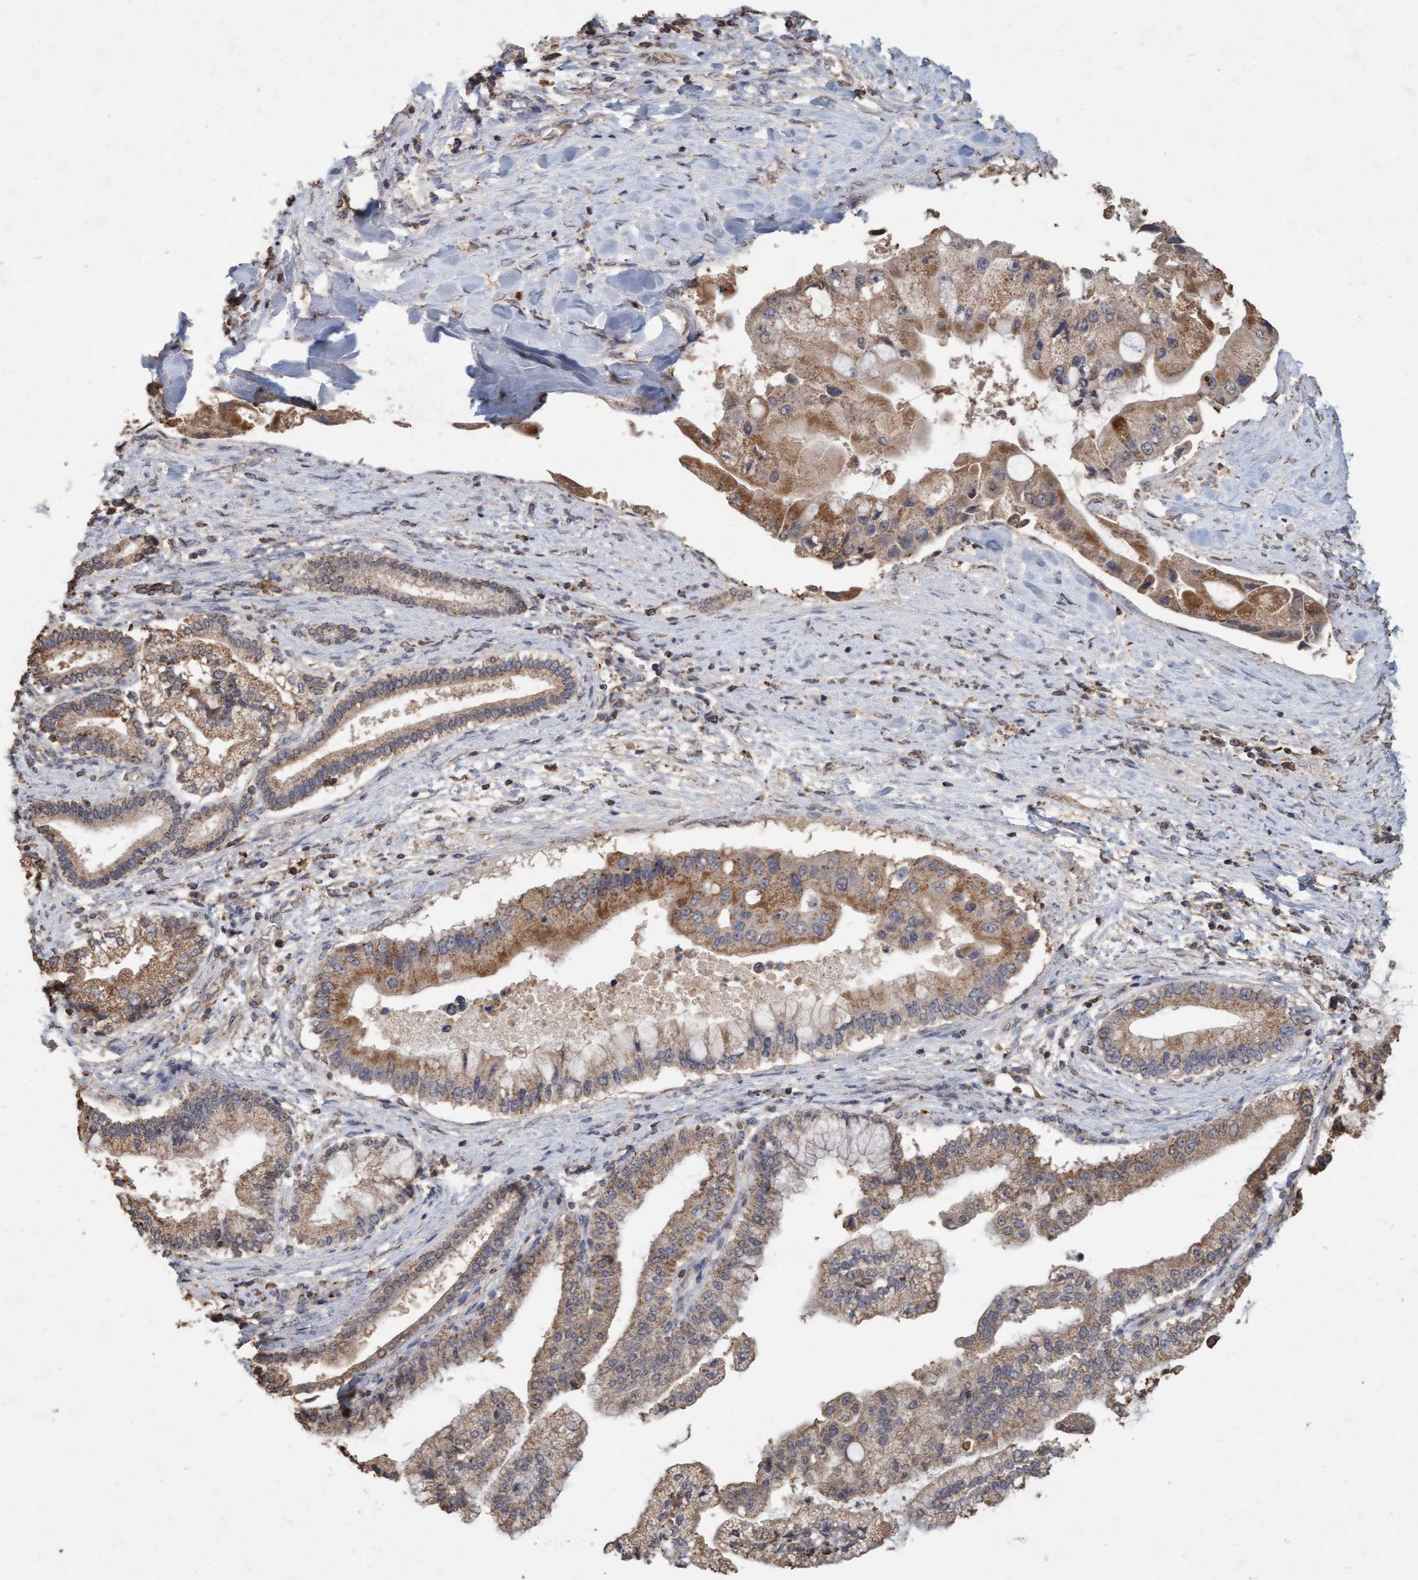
{"staining": {"intensity": "moderate", "quantity": ">75%", "location": "cytoplasmic/membranous"}, "tissue": "liver cancer", "cell_type": "Tumor cells", "image_type": "cancer", "snomed": [{"axis": "morphology", "description": "Cholangiocarcinoma"}, {"axis": "topography", "description": "Liver"}], "caption": "Immunohistochemical staining of human liver cholangiocarcinoma shows medium levels of moderate cytoplasmic/membranous protein expression in approximately >75% of tumor cells. The protein is stained brown, and the nuclei are stained in blue (DAB (3,3'-diaminobenzidine) IHC with brightfield microscopy, high magnification).", "gene": "VSIG8", "patient": {"sex": "male", "age": 50}}